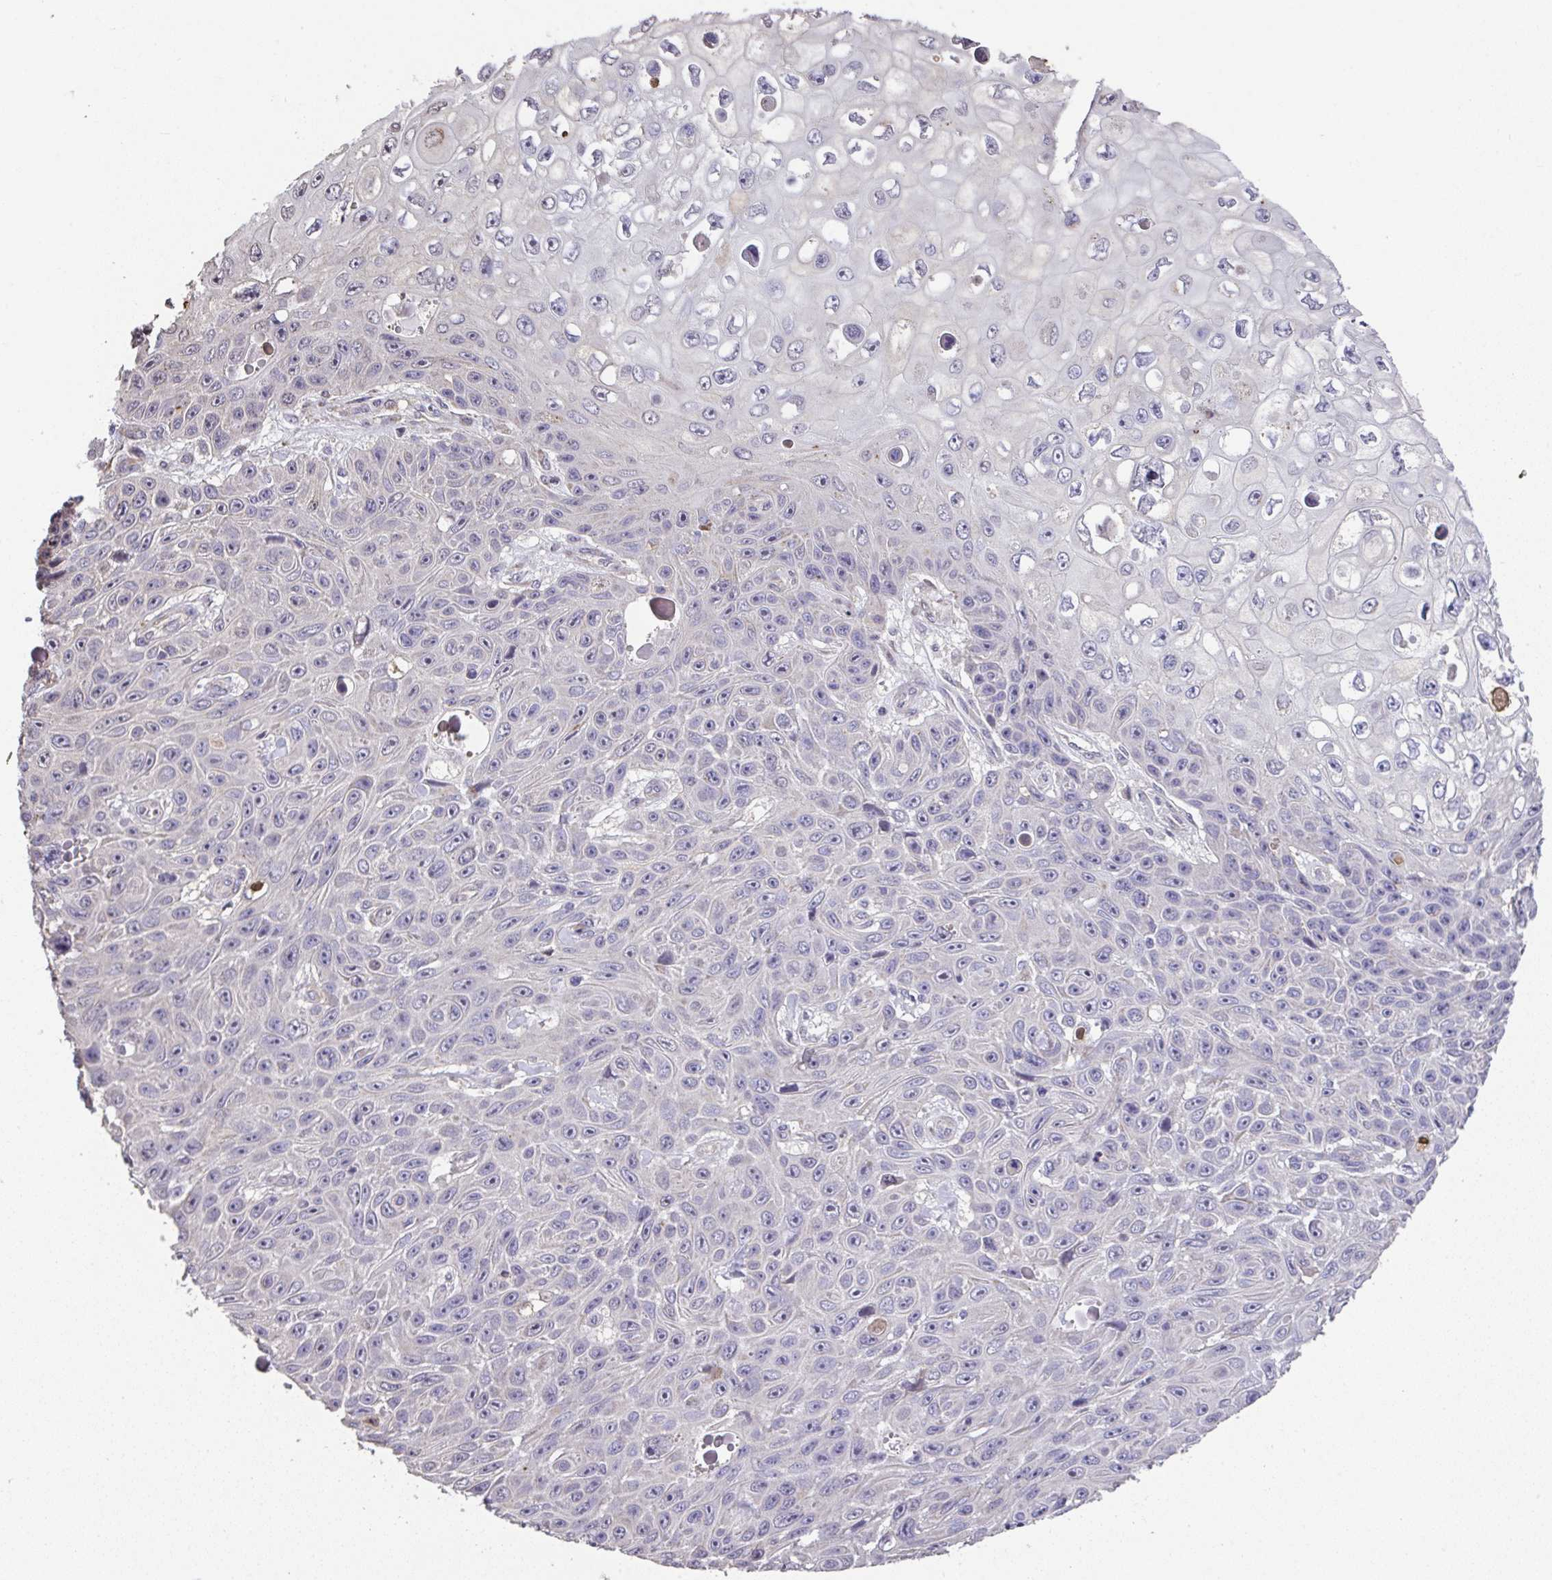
{"staining": {"intensity": "negative", "quantity": "none", "location": "none"}, "tissue": "skin cancer", "cell_type": "Tumor cells", "image_type": "cancer", "snomed": [{"axis": "morphology", "description": "Squamous cell carcinoma, NOS"}, {"axis": "topography", "description": "Skin"}], "caption": "Photomicrograph shows no protein positivity in tumor cells of squamous cell carcinoma (skin) tissue.", "gene": "RUNDC3B", "patient": {"sex": "male", "age": 82}}